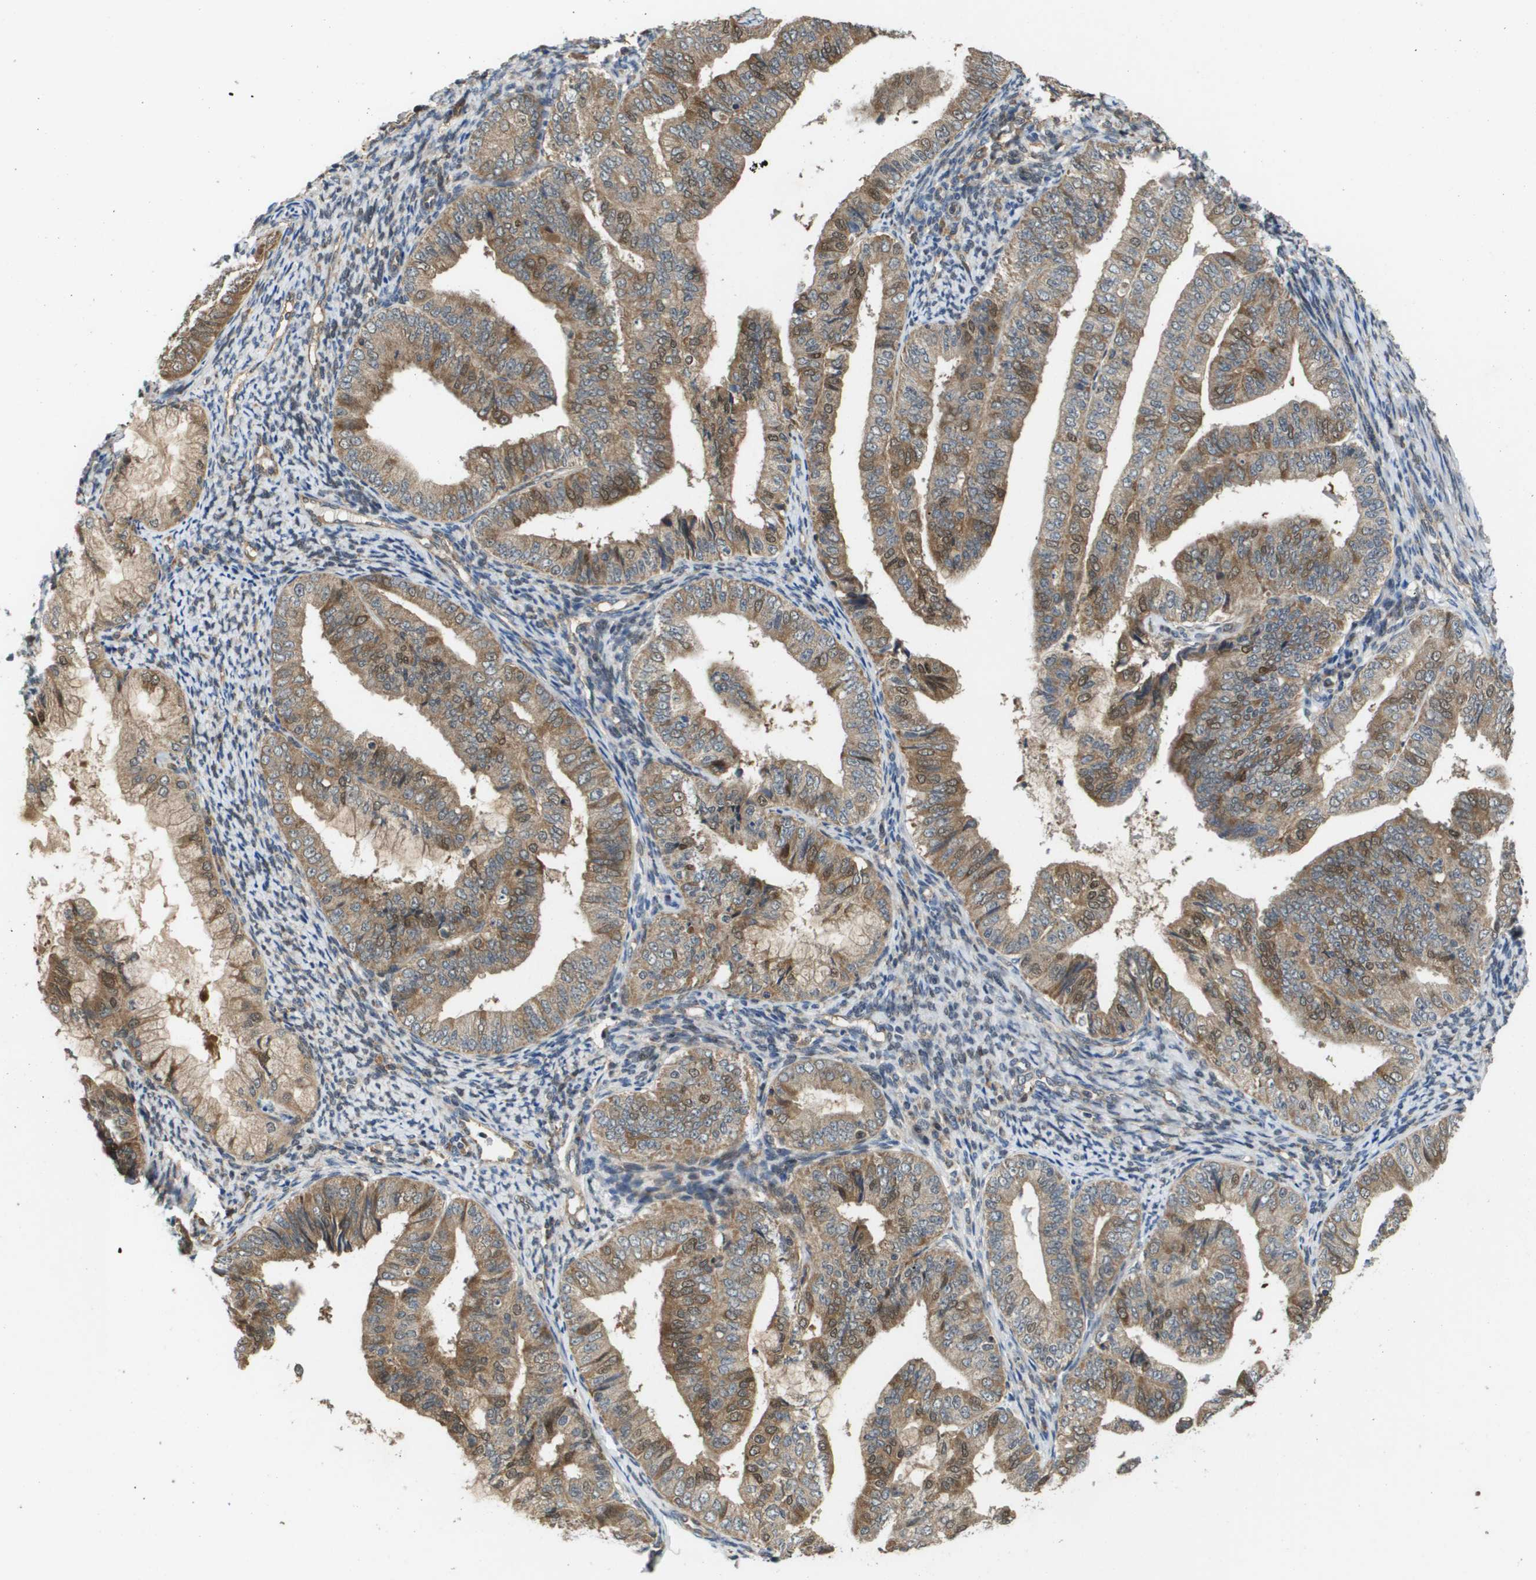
{"staining": {"intensity": "moderate", "quantity": ">75%", "location": "cytoplasmic/membranous"}, "tissue": "endometrial cancer", "cell_type": "Tumor cells", "image_type": "cancer", "snomed": [{"axis": "morphology", "description": "Adenocarcinoma, NOS"}, {"axis": "topography", "description": "Endometrium"}], "caption": "Immunohistochemical staining of human endometrial cancer (adenocarcinoma) exhibits moderate cytoplasmic/membranous protein positivity in approximately >75% of tumor cells.", "gene": "RBM38", "patient": {"sex": "female", "age": 63}}